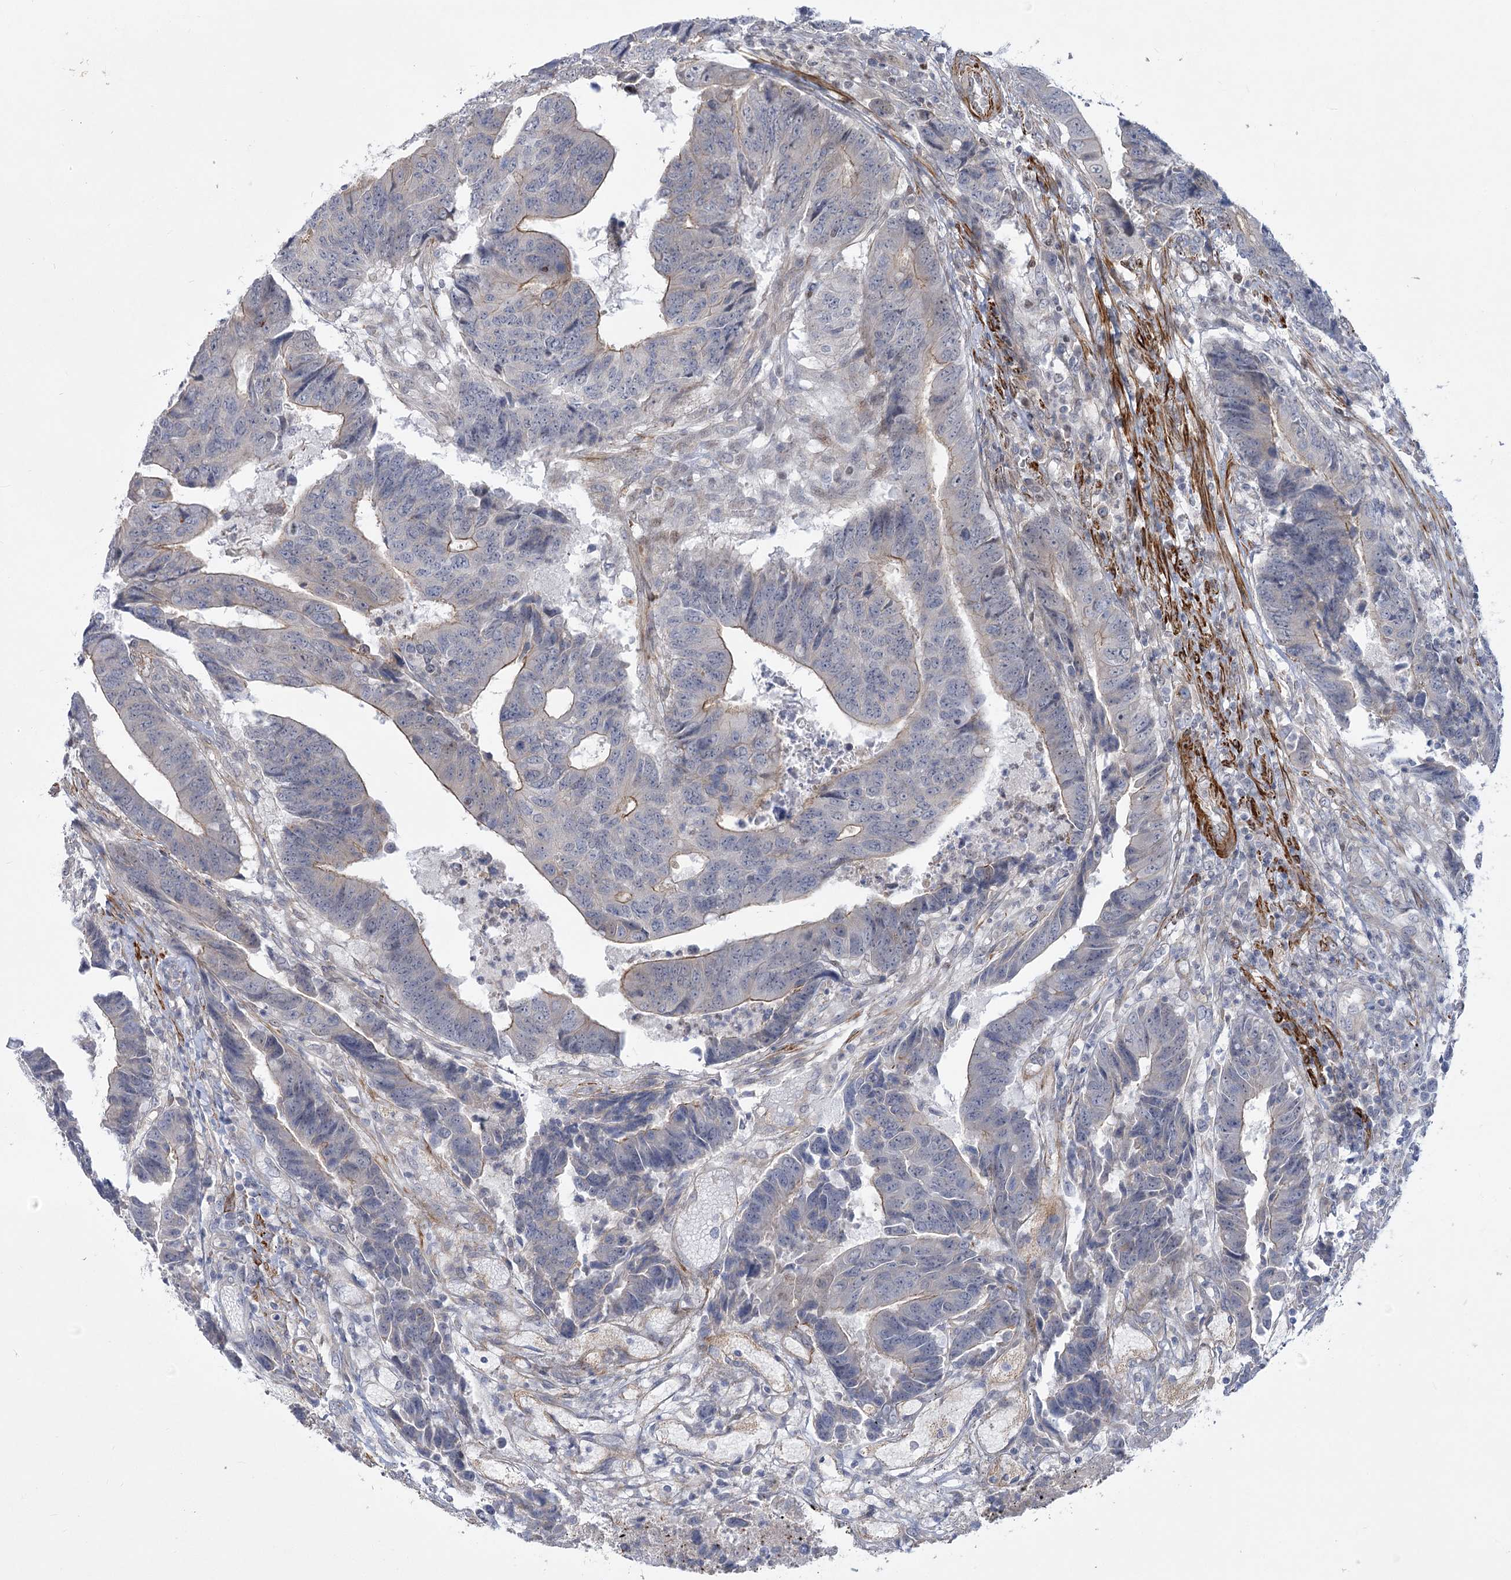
{"staining": {"intensity": "weak", "quantity": "<25%", "location": "cytoplasmic/membranous"}, "tissue": "colorectal cancer", "cell_type": "Tumor cells", "image_type": "cancer", "snomed": [{"axis": "morphology", "description": "Adenocarcinoma, NOS"}, {"axis": "topography", "description": "Rectum"}], "caption": "There is no significant staining in tumor cells of colorectal cancer.", "gene": "ARSI", "patient": {"sex": "male", "age": 84}}